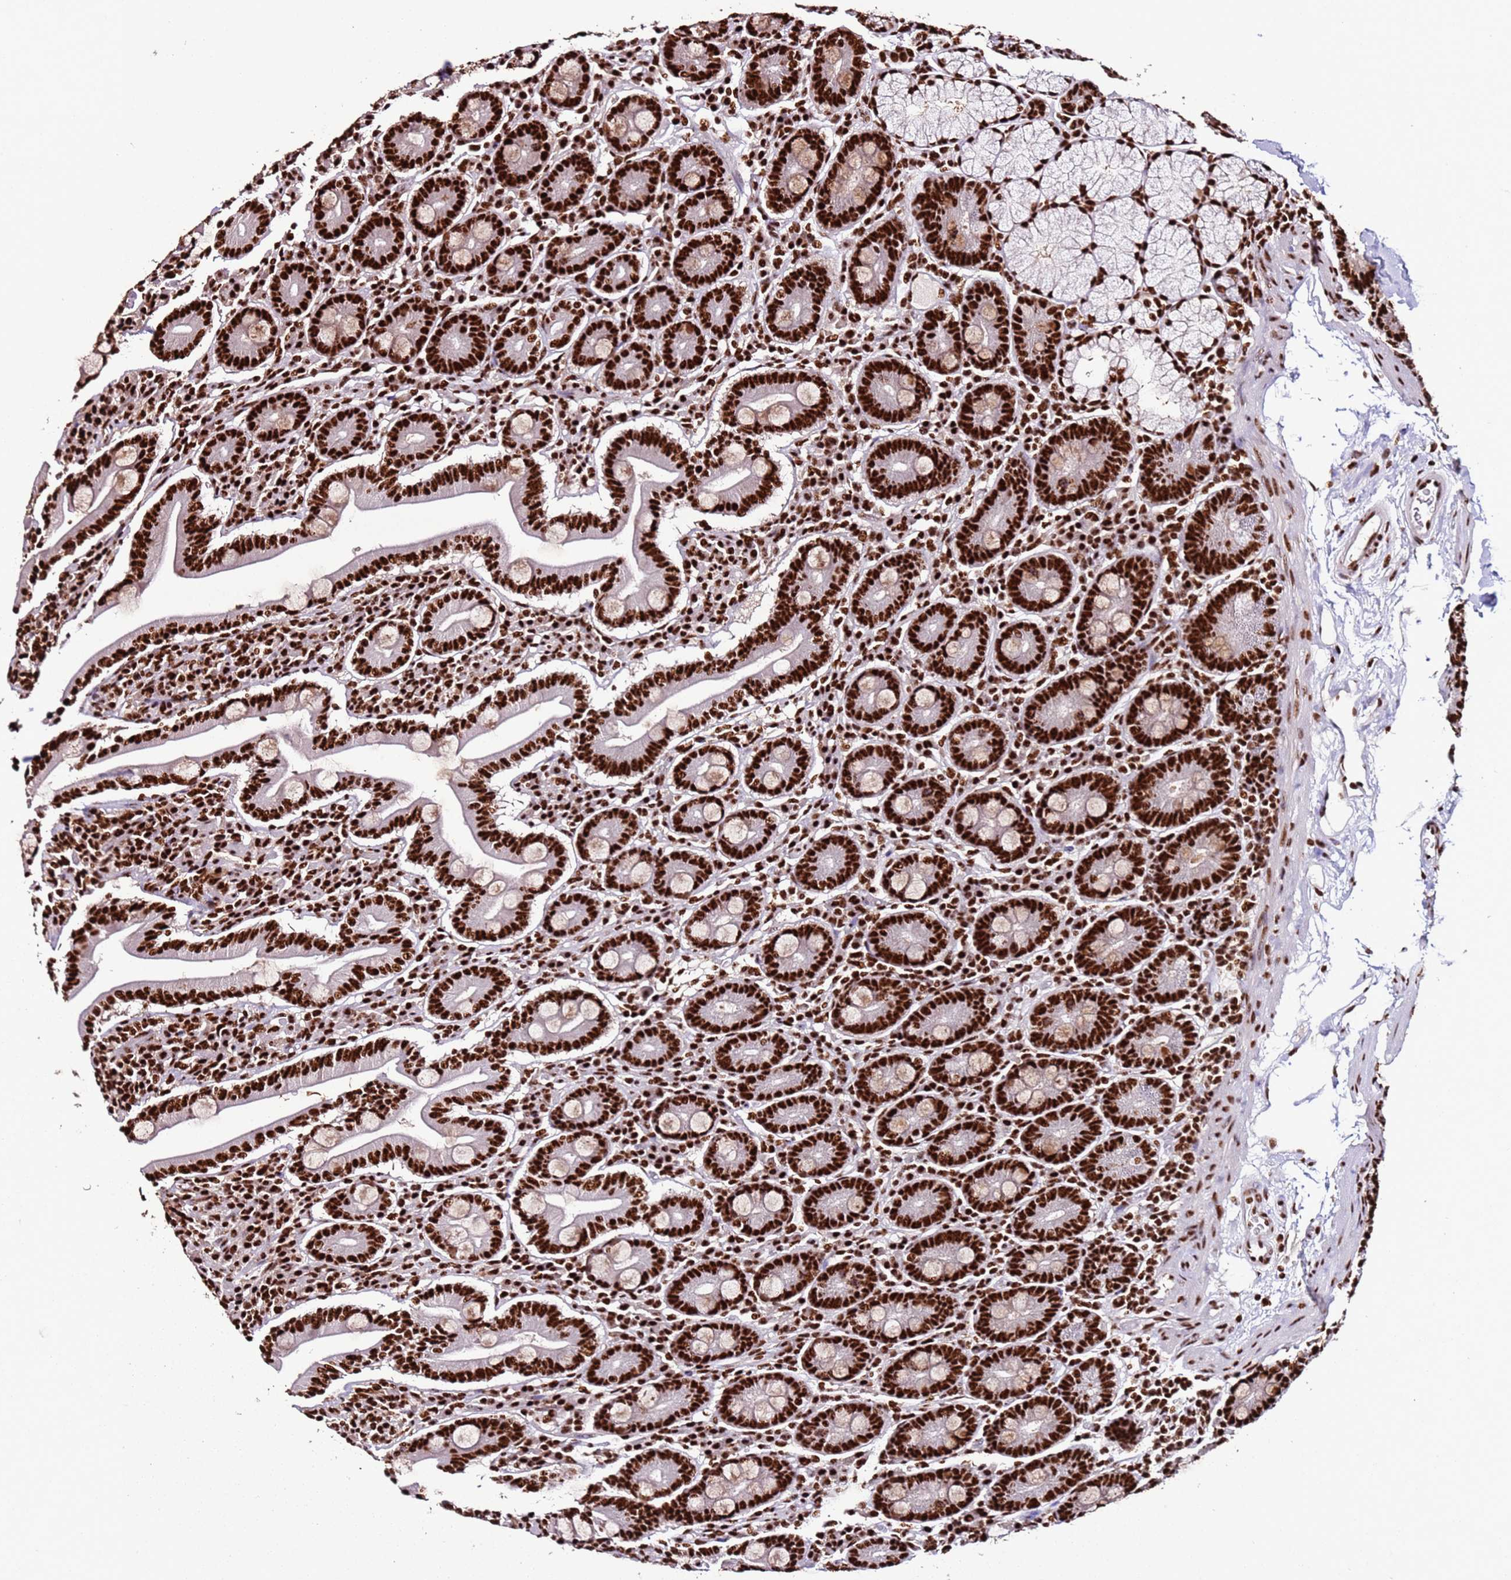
{"staining": {"intensity": "strong", "quantity": ">75%", "location": "nuclear"}, "tissue": "duodenum", "cell_type": "Glandular cells", "image_type": "normal", "snomed": [{"axis": "morphology", "description": "Normal tissue, NOS"}, {"axis": "topography", "description": "Duodenum"}], "caption": "Glandular cells demonstrate high levels of strong nuclear staining in approximately >75% of cells in unremarkable human duodenum.", "gene": "C6orf226", "patient": {"sex": "male", "age": 35}}